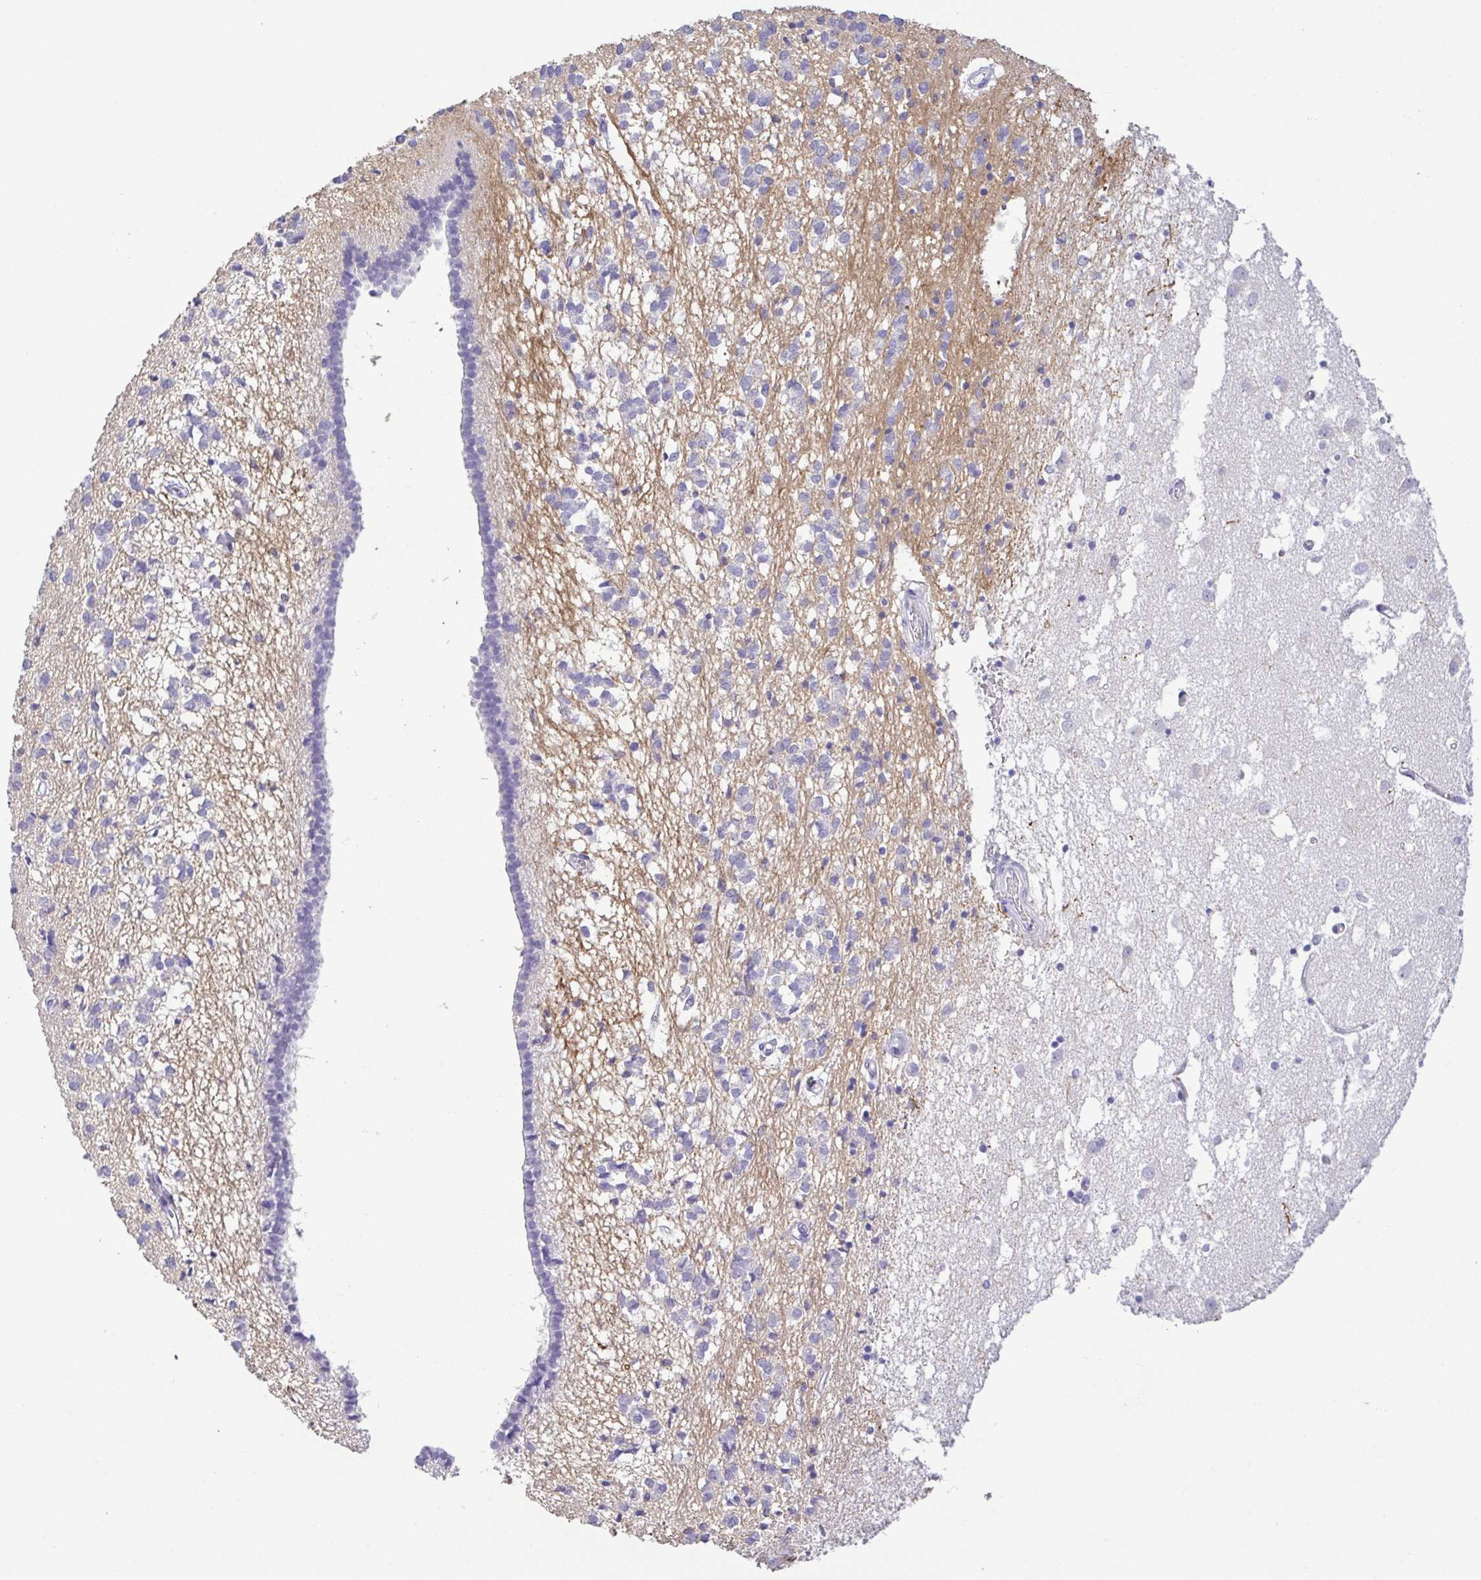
{"staining": {"intensity": "negative", "quantity": "none", "location": "none"}, "tissue": "caudate", "cell_type": "Glial cells", "image_type": "normal", "snomed": [{"axis": "morphology", "description": "Normal tissue, NOS"}, {"axis": "topography", "description": "Lateral ventricle wall"}], "caption": "Immunohistochemistry image of unremarkable human caudate stained for a protein (brown), which reveals no staining in glial cells.", "gene": "PGLYRP1", "patient": {"sex": "male", "age": 70}}